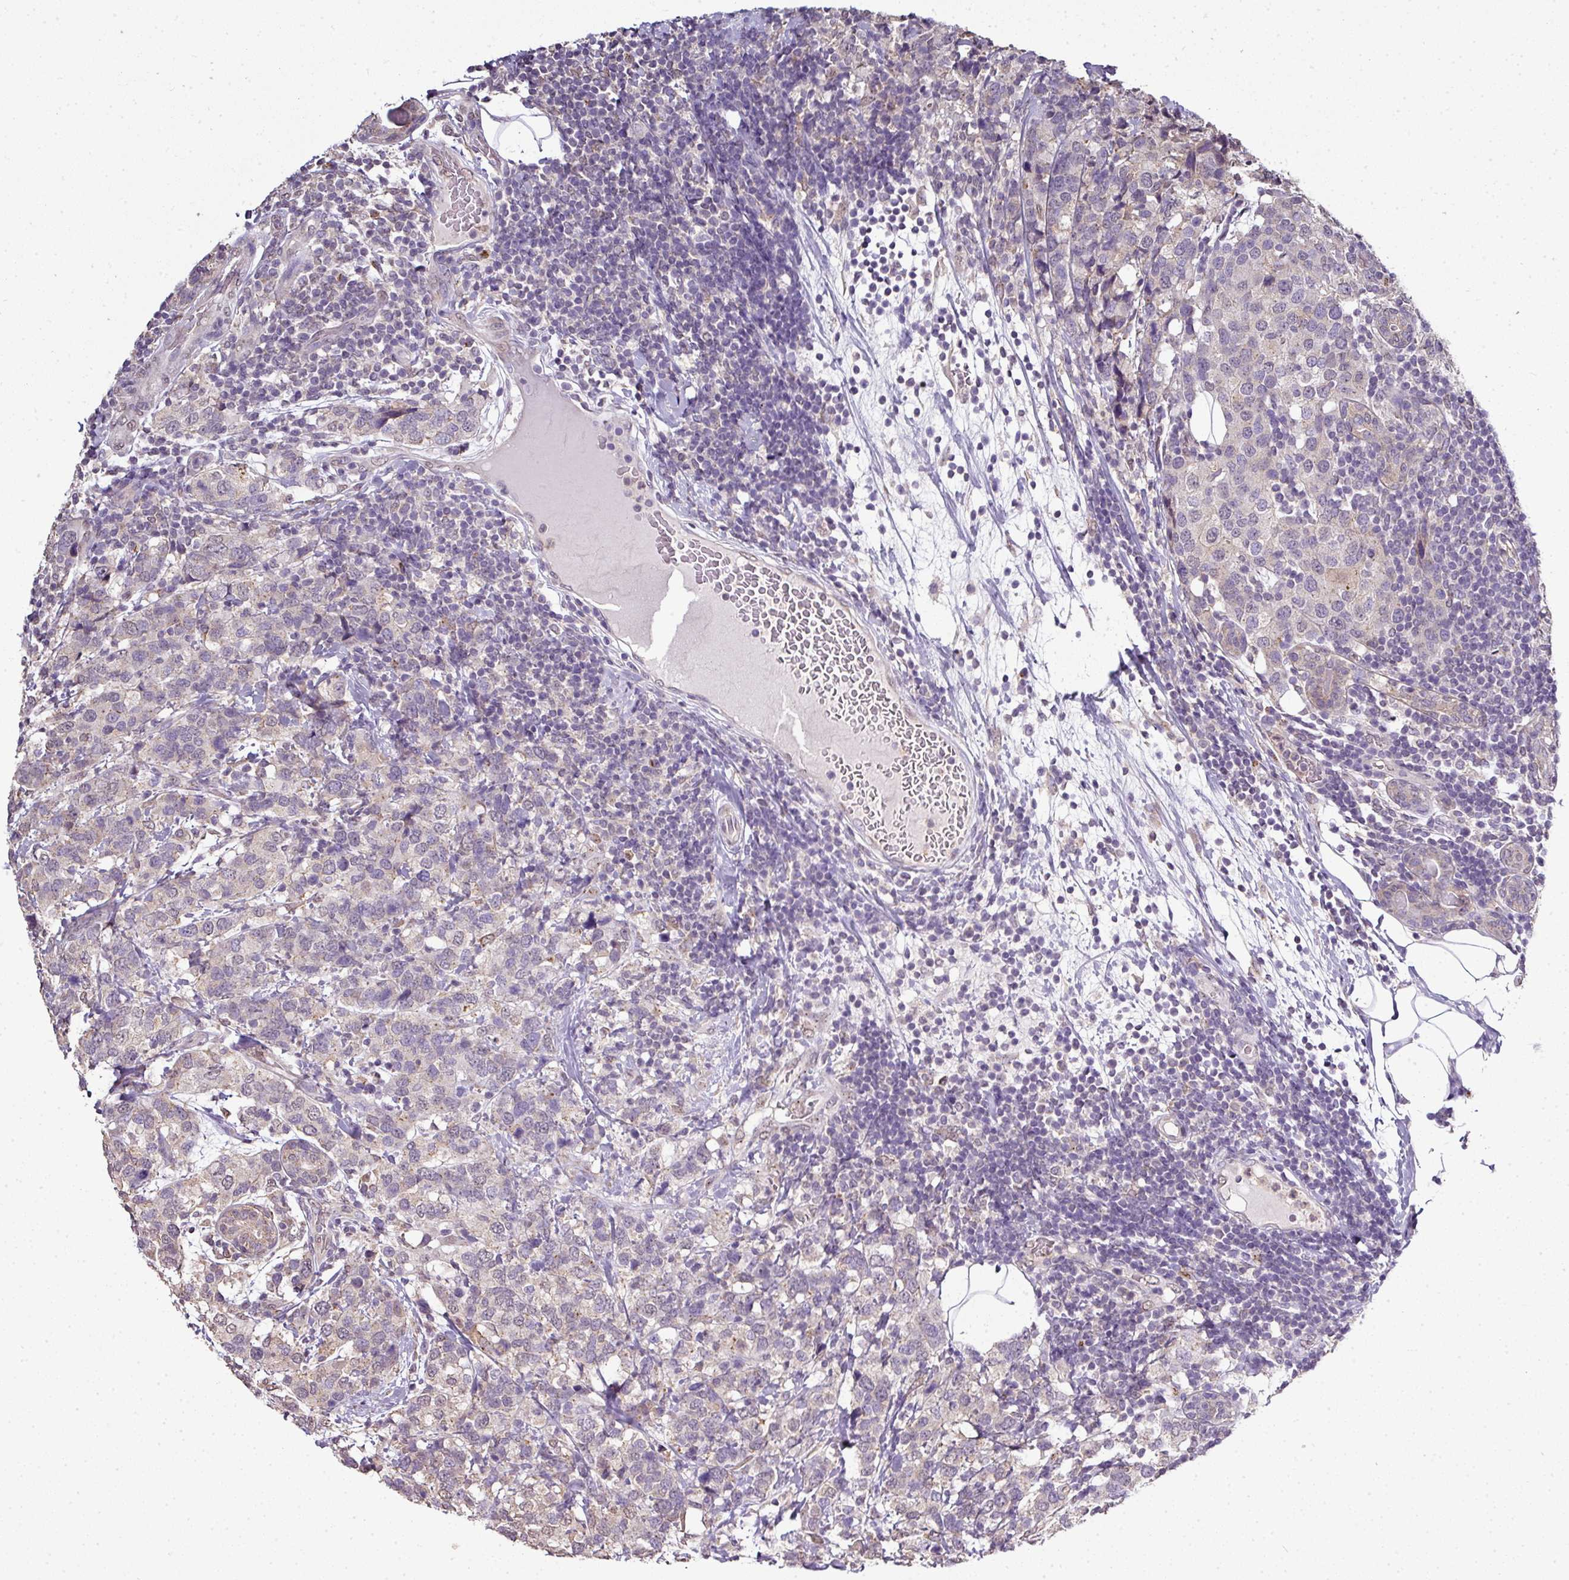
{"staining": {"intensity": "weak", "quantity": "25%-75%", "location": "cytoplasmic/membranous,nuclear"}, "tissue": "breast cancer", "cell_type": "Tumor cells", "image_type": "cancer", "snomed": [{"axis": "morphology", "description": "Lobular carcinoma"}, {"axis": "topography", "description": "Breast"}], "caption": "About 25%-75% of tumor cells in breast cancer (lobular carcinoma) exhibit weak cytoplasmic/membranous and nuclear protein staining as visualized by brown immunohistochemical staining.", "gene": "JPH2", "patient": {"sex": "female", "age": 59}}